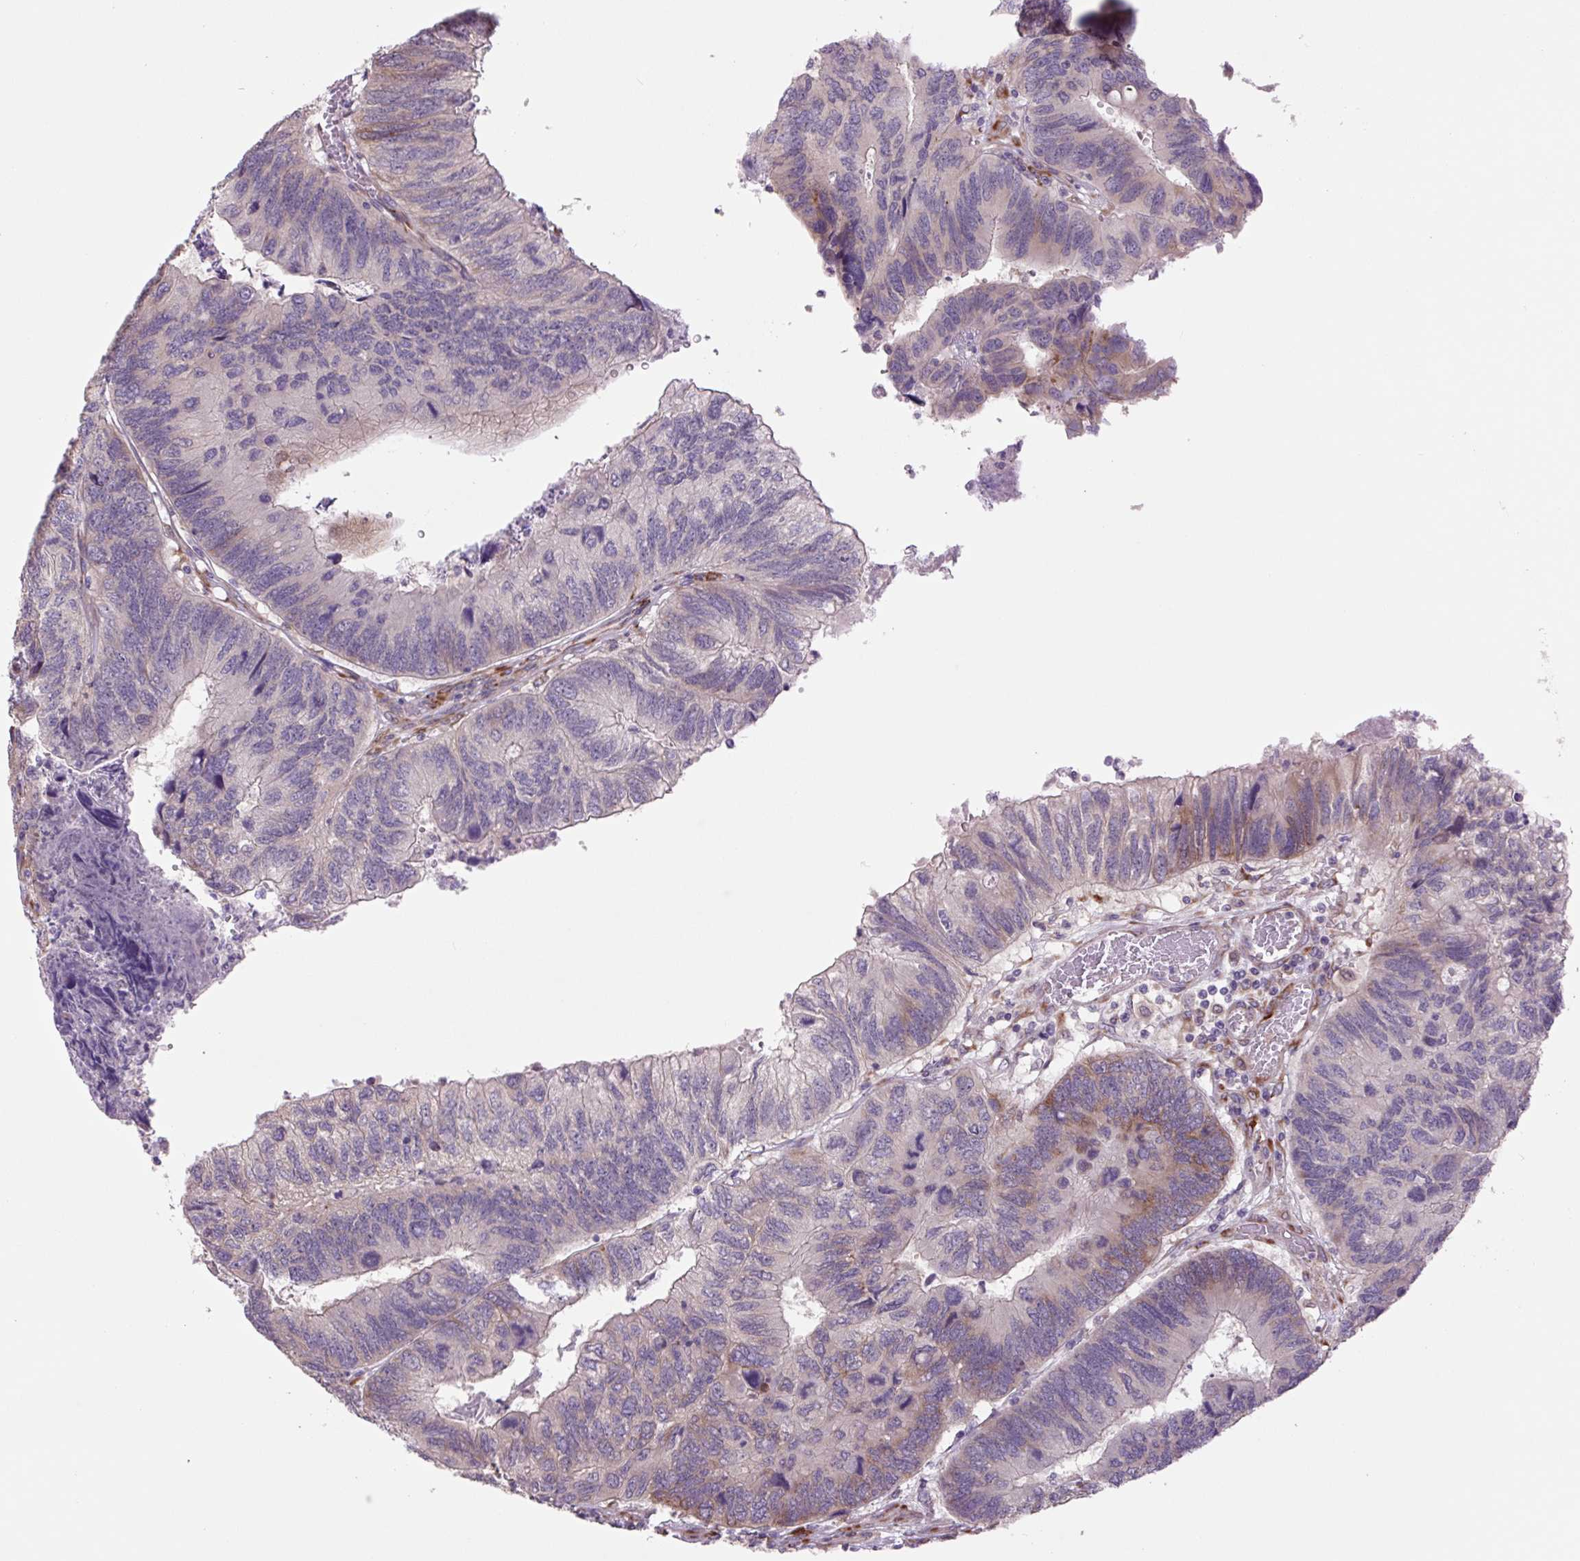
{"staining": {"intensity": "moderate", "quantity": "<25%", "location": "cytoplasmic/membranous"}, "tissue": "colorectal cancer", "cell_type": "Tumor cells", "image_type": "cancer", "snomed": [{"axis": "morphology", "description": "Adenocarcinoma, NOS"}, {"axis": "topography", "description": "Colon"}], "caption": "A high-resolution histopathology image shows immunohistochemistry (IHC) staining of colorectal cancer, which demonstrates moderate cytoplasmic/membranous positivity in approximately <25% of tumor cells.", "gene": "PLA2G4A", "patient": {"sex": "female", "age": 67}}